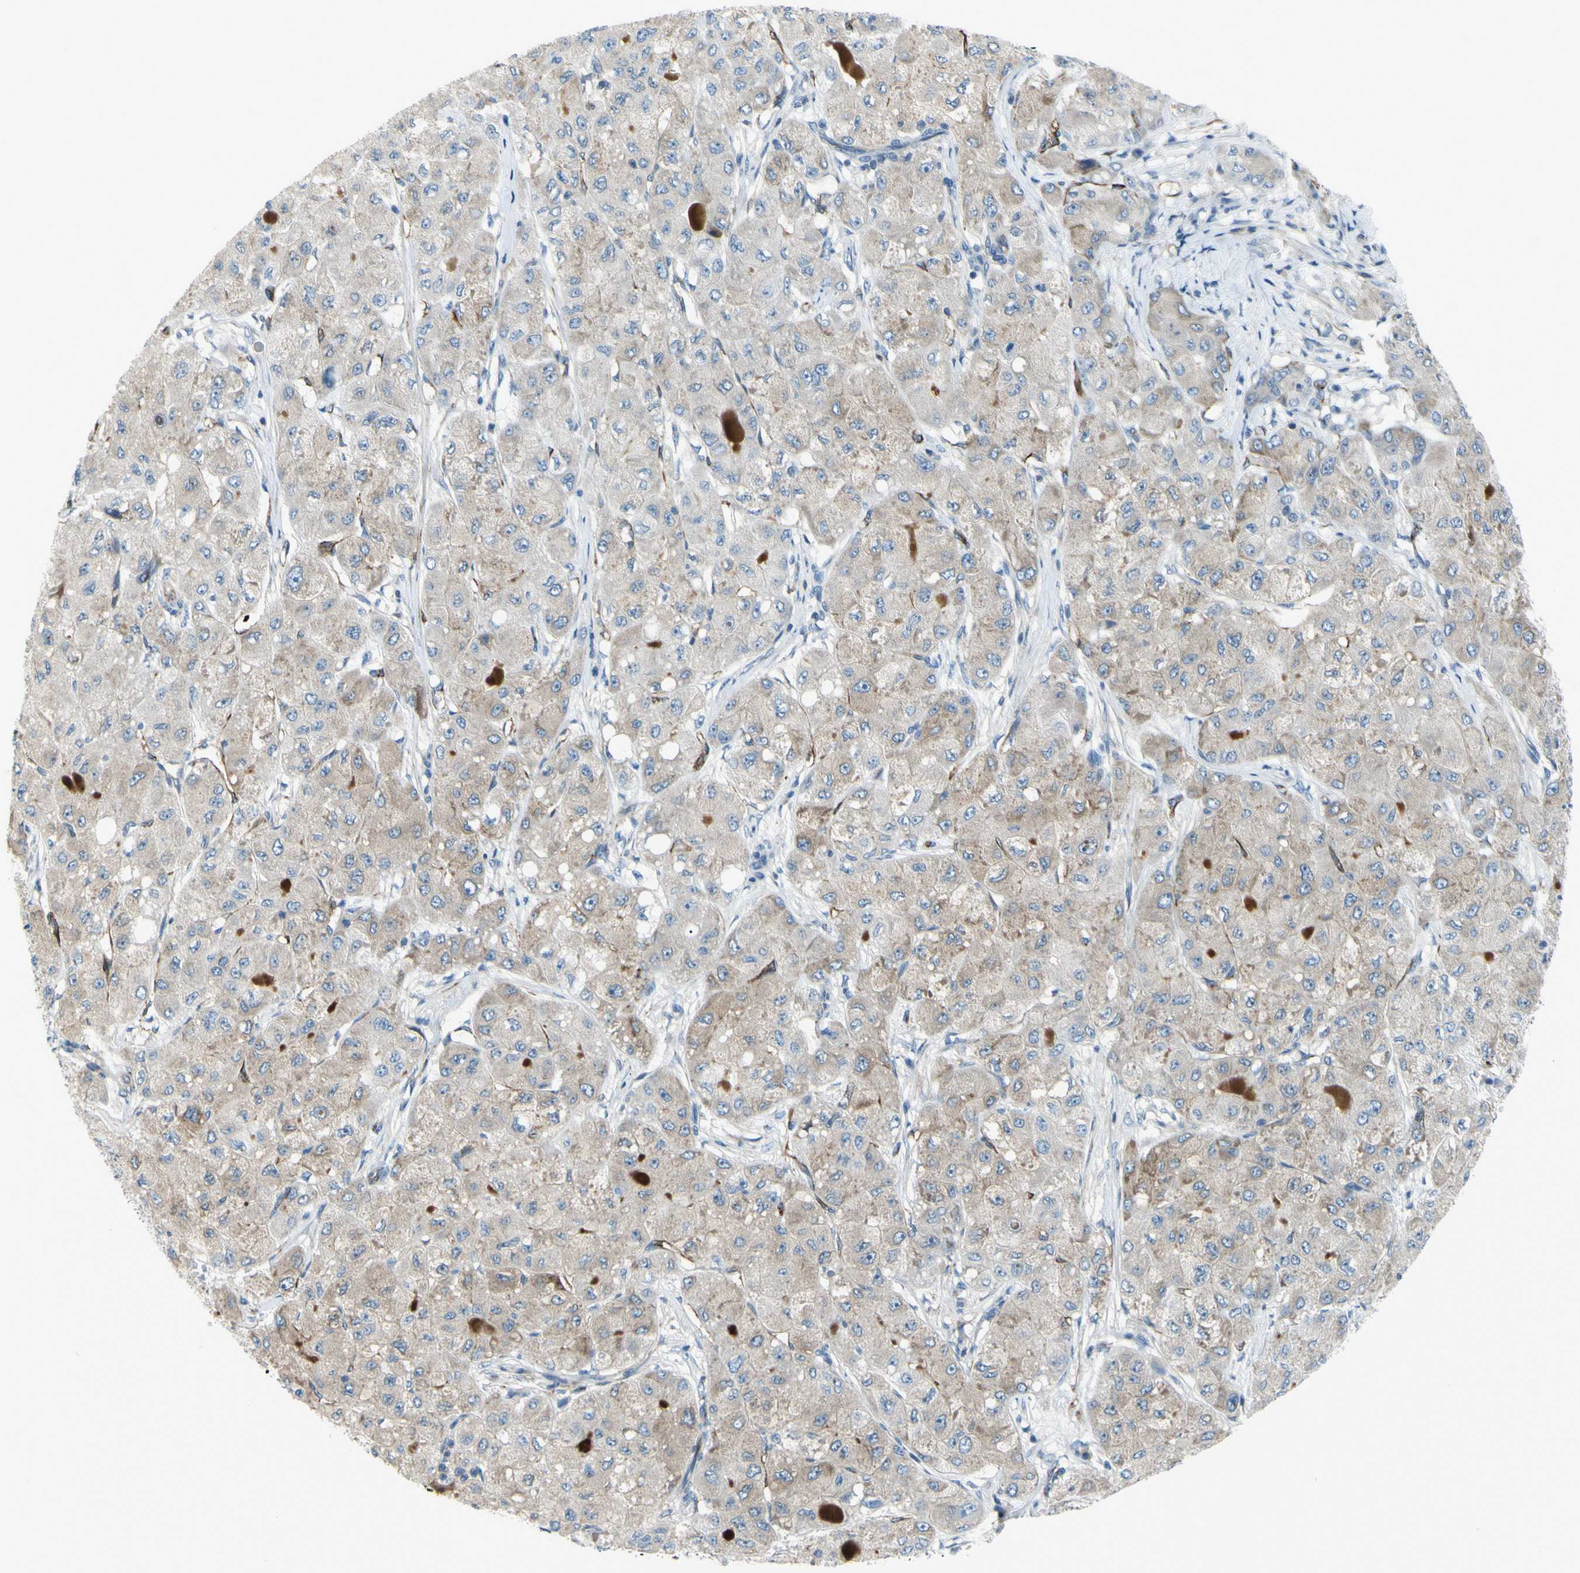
{"staining": {"intensity": "weak", "quantity": ">75%", "location": "cytoplasmic/membranous"}, "tissue": "liver cancer", "cell_type": "Tumor cells", "image_type": "cancer", "snomed": [{"axis": "morphology", "description": "Carcinoma, Hepatocellular, NOS"}, {"axis": "topography", "description": "Liver"}], "caption": "DAB (3,3'-diaminobenzidine) immunohistochemical staining of hepatocellular carcinoma (liver) demonstrates weak cytoplasmic/membranous protein staining in approximately >75% of tumor cells.", "gene": "PRRG2", "patient": {"sex": "male", "age": 80}}